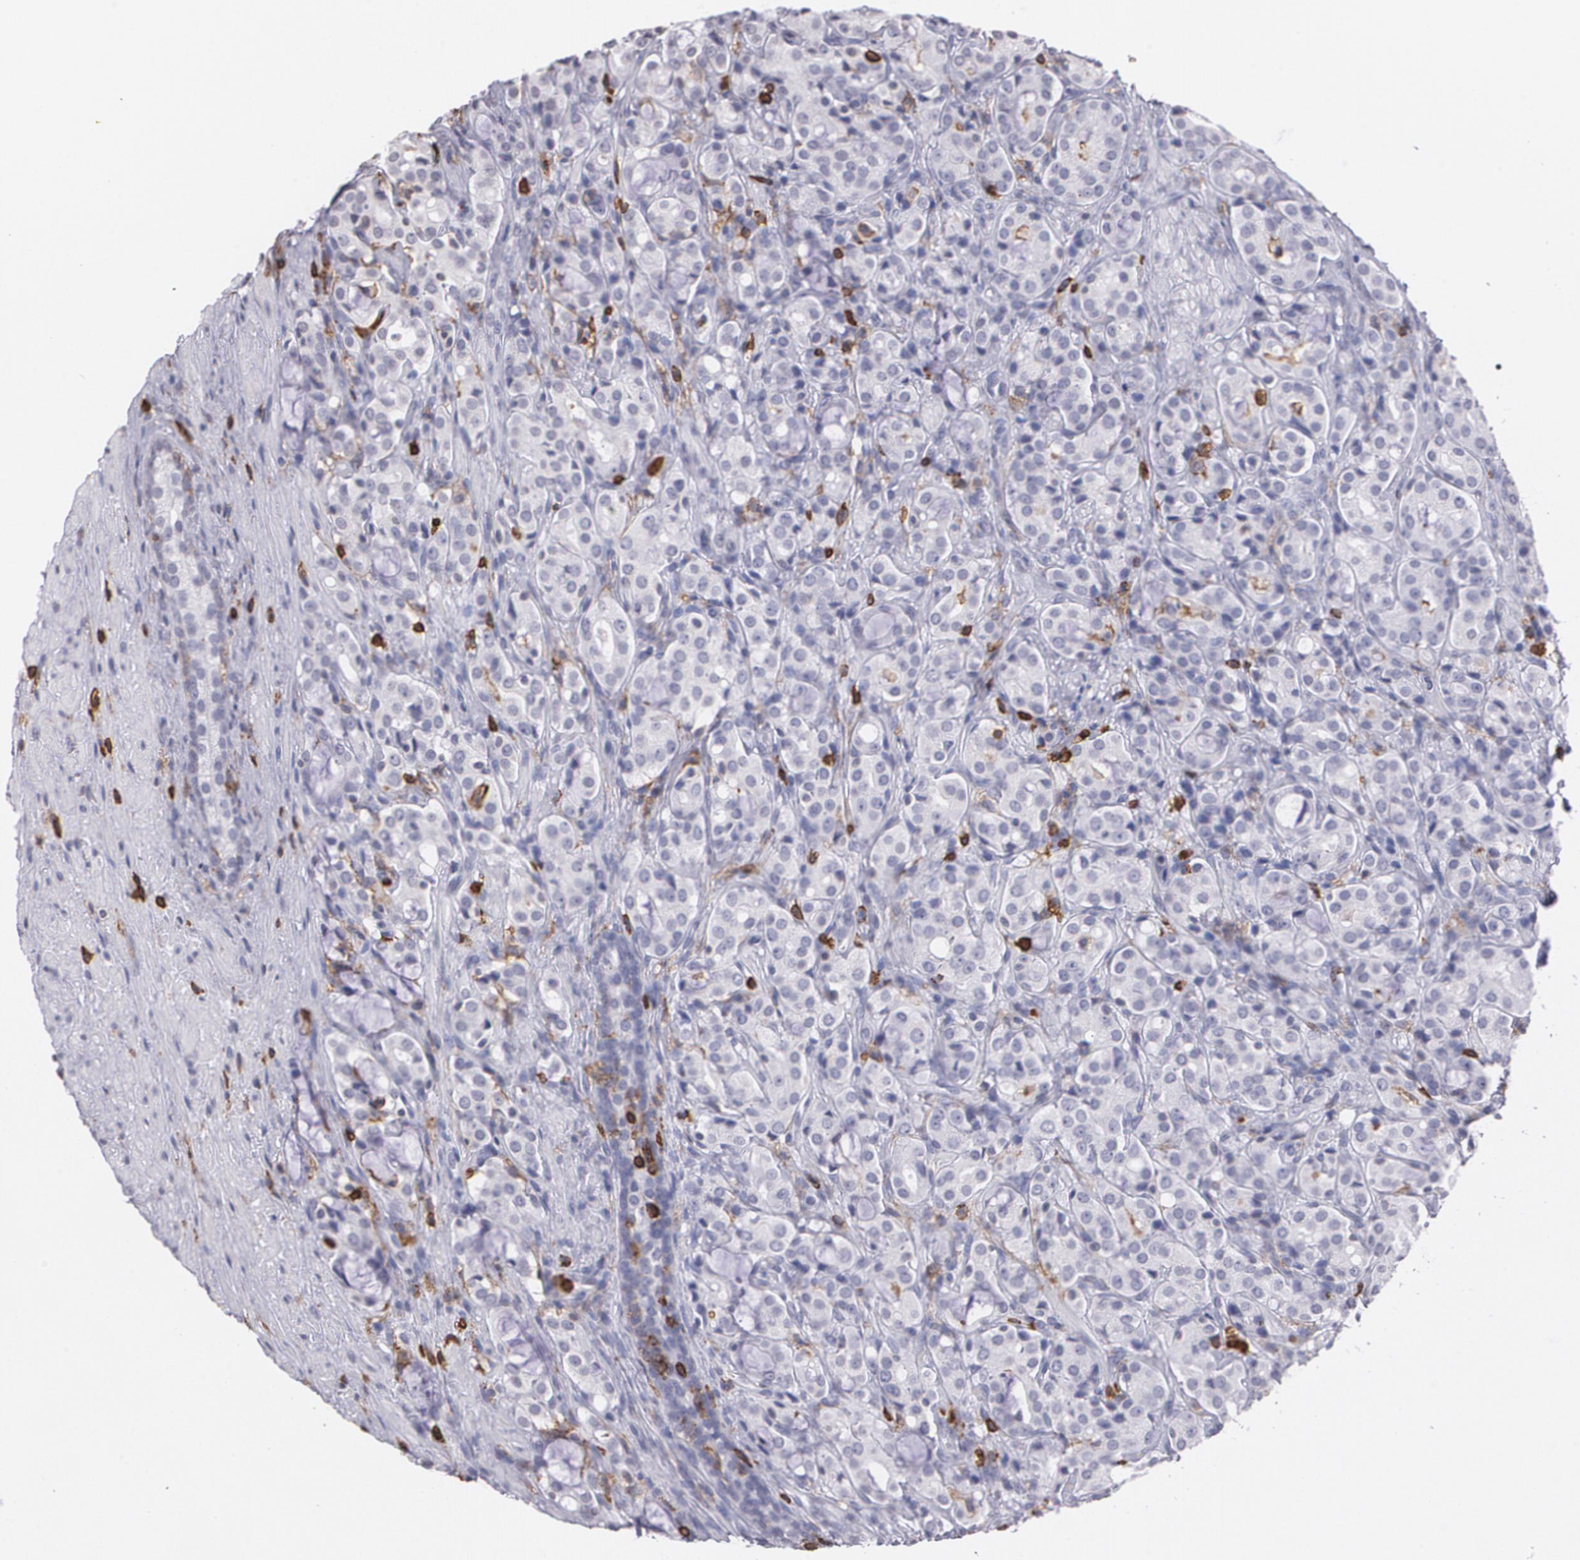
{"staining": {"intensity": "negative", "quantity": "none", "location": "none"}, "tissue": "prostate cancer", "cell_type": "Tumor cells", "image_type": "cancer", "snomed": [{"axis": "morphology", "description": "Adenocarcinoma, High grade"}, {"axis": "topography", "description": "Prostate"}], "caption": "A photomicrograph of prostate cancer (adenocarcinoma (high-grade)) stained for a protein reveals no brown staining in tumor cells. Brightfield microscopy of immunohistochemistry stained with DAB (brown) and hematoxylin (blue), captured at high magnification.", "gene": "PTPRC", "patient": {"sex": "male", "age": 72}}